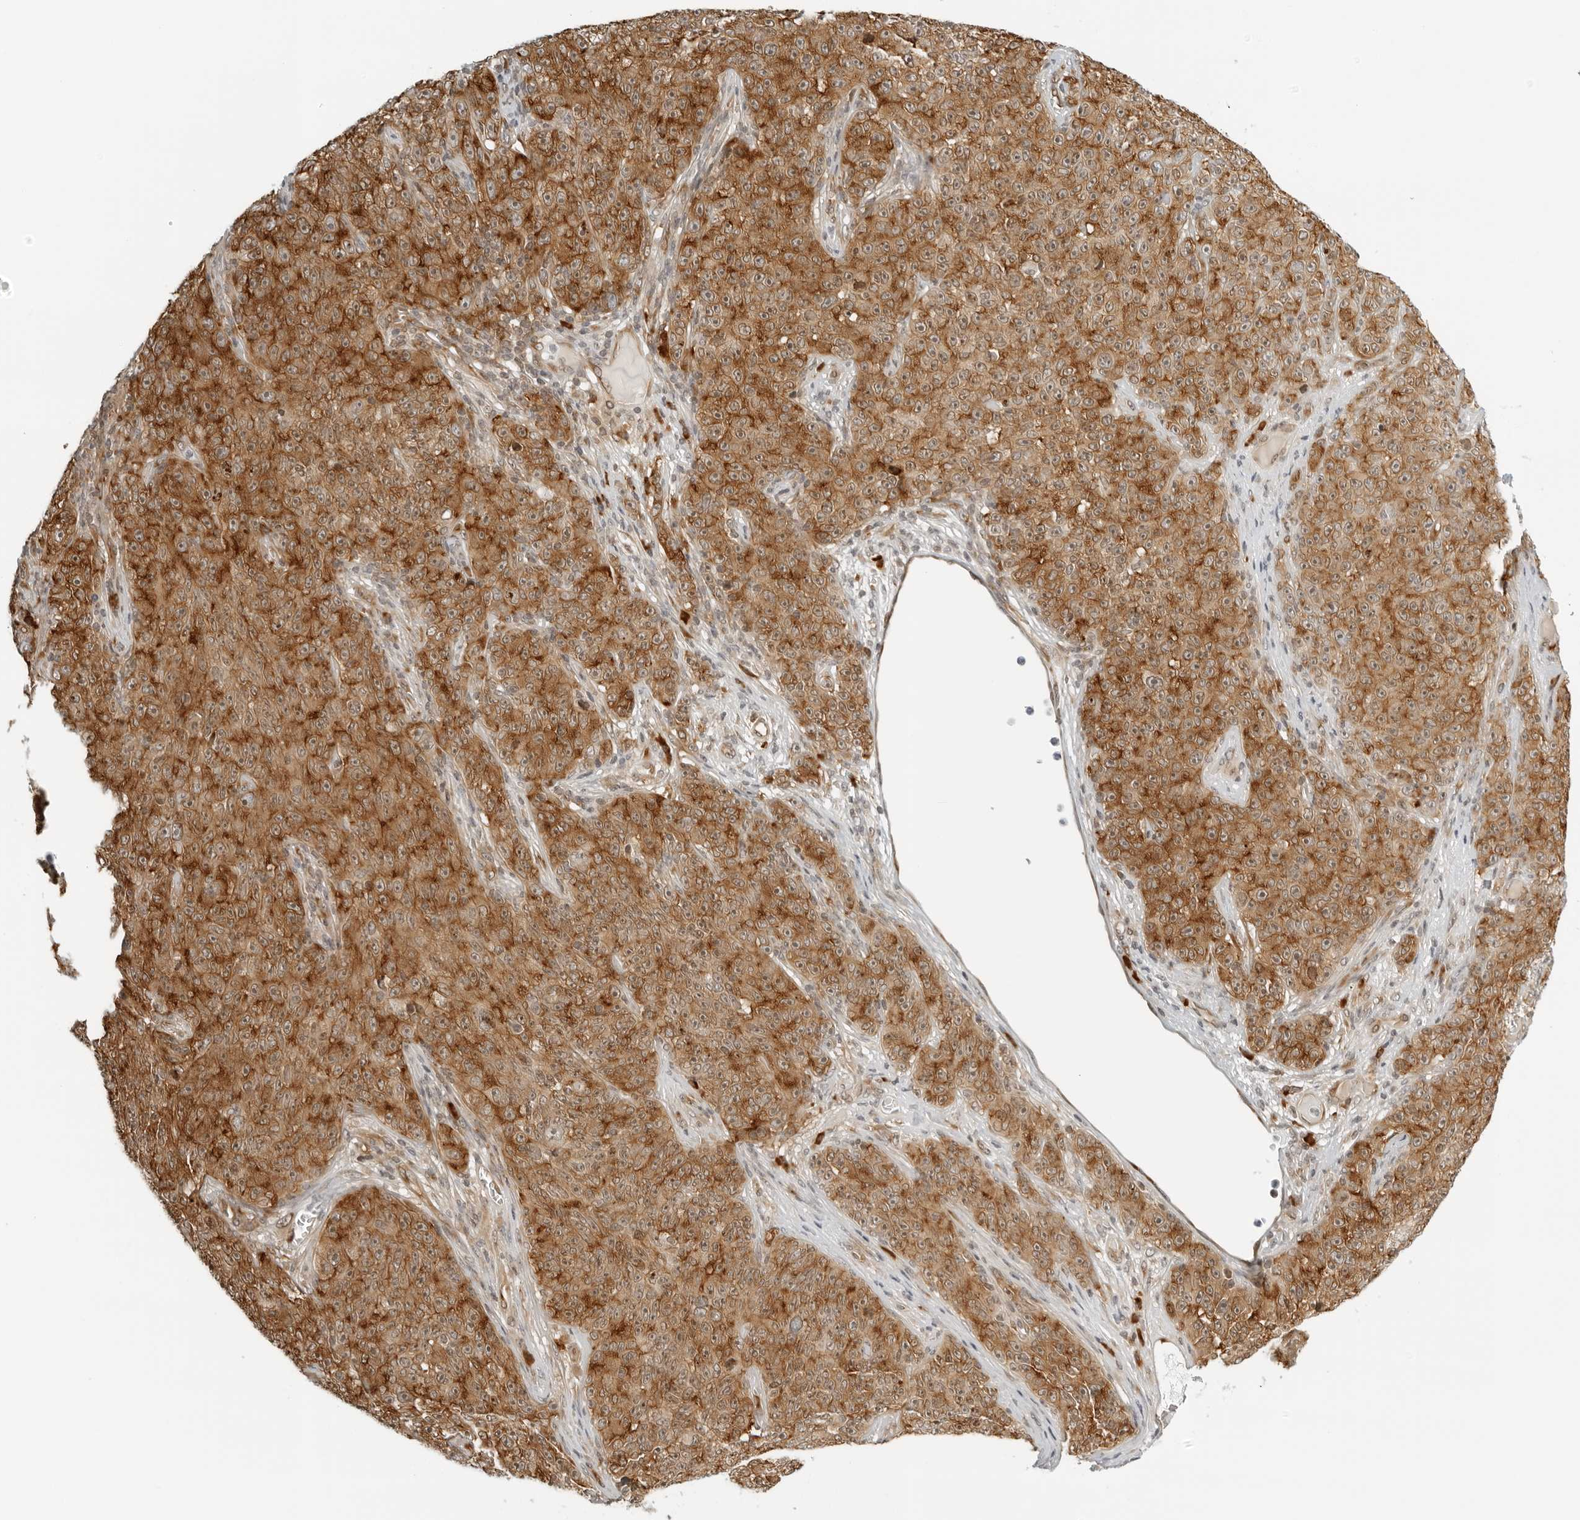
{"staining": {"intensity": "moderate", "quantity": ">75%", "location": "cytoplasmic/membranous"}, "tissue": "melanoma", "cell_type": "Tumor cells", "image_type": "cancer", "snomed": [{"axis": "morphology", "description": "Malignant melanoma, NOS"}, {"axis": "topography", "description": "Skin"}], "caption": "Protein expression by IHC displays moderate cytoplasmic/membranous positivity in about >75% of tumor cells in malignant melanoma.", "gene": "EIF4G1", "patient": {"sex": "female", "age": 82}}